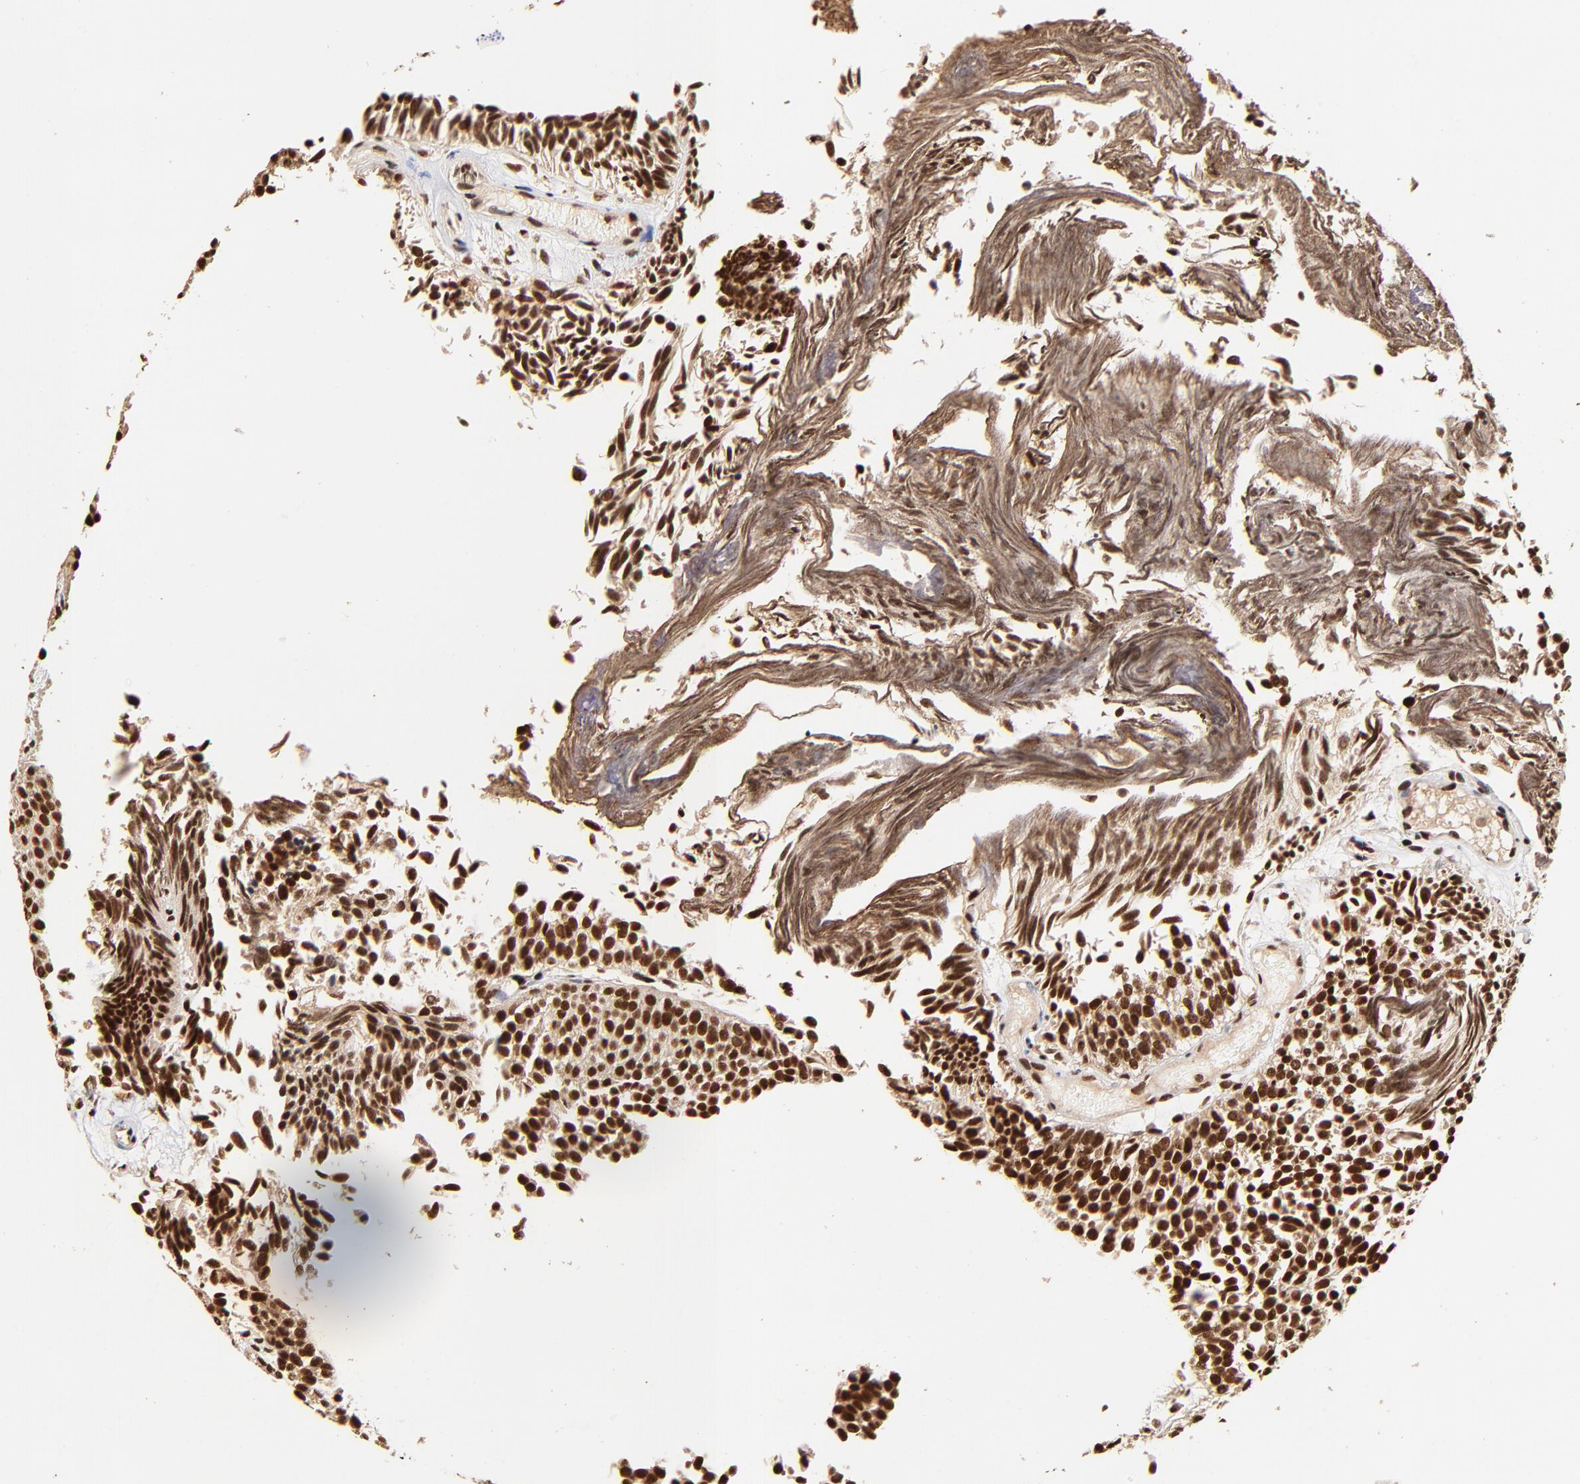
{"staining": {"intensity": "moderate", "quantity": ">75%", "location": "cytoplasmic/membranous,nuclear"}, "tissue": "urothelial cancer", "cell_type": "Tumor cells", "image_type": "cancer", "snomed": [{"axis": "morphology", "description": "Urothelial carcinoma, Low grade"}, {"axis": "topography", "description": "Urinary bladder"}], "caption": "DAB (3,3'-diaminobenzidine) immunohistochemical staining of human urothelial cancer displays moderate cytoplasmic/membranous and nuclear protein expression in approximately >75% of tumor cells.", "gene": "MED12", "patient": {"sex": "male", "age": 84}}